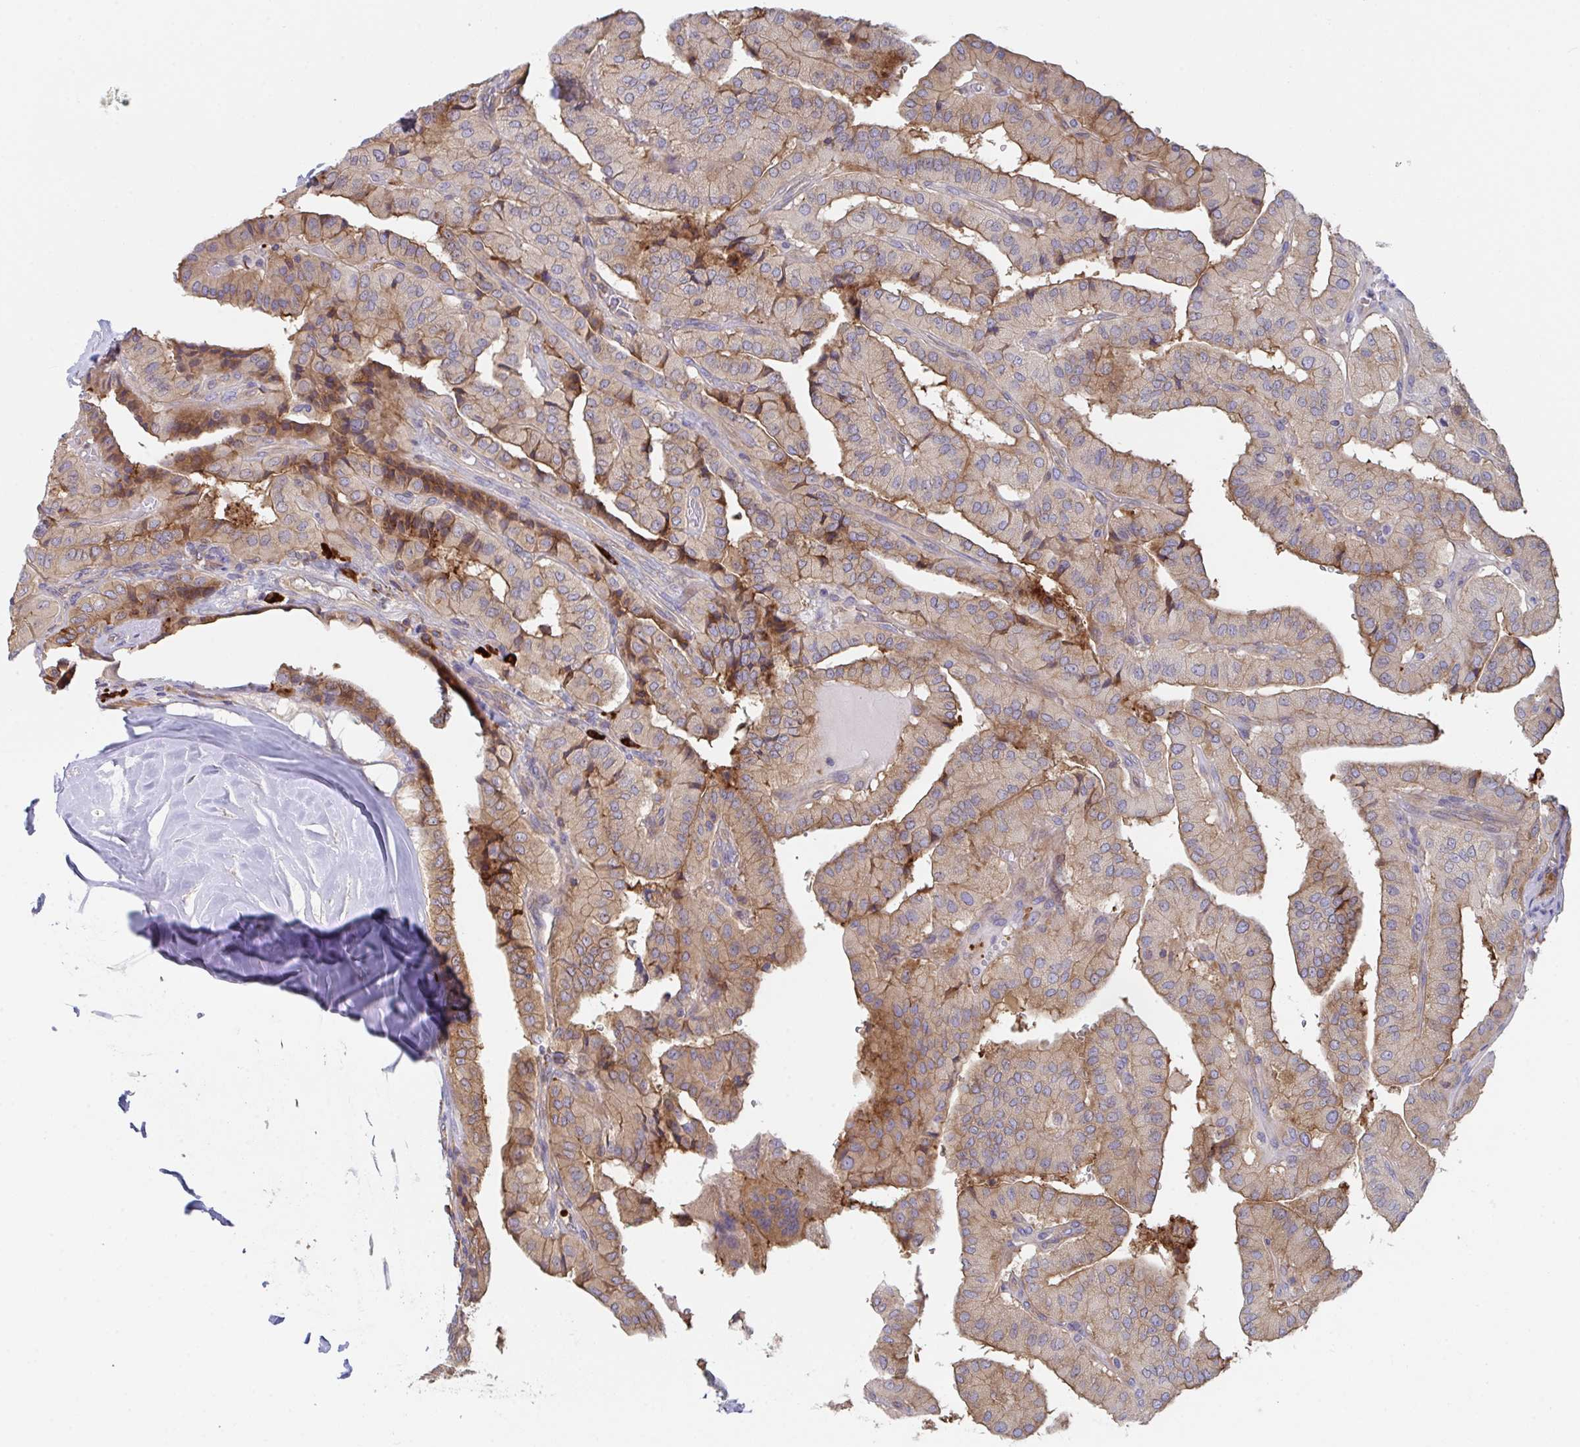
{"staining": {"intensity": "moderate", "quantity": "25%-75%", "location": "cytoplasmic/membranous"}, "tissue": "thyroid cancer", "cell_type": "Tumor cells", "image_type": "cancer", "snomed": [{"axis": "morphology", "description": "Normal tissue, NOS"}, {"axis": "morphology", "description": "Papillary adenocarcinoma, NOS"}, {"axis": "topography", "description": "Thyroid gland"}], "caption": "Tumor cells display moderate cytoplasmic/membranous positivity in about 25%-75% of cells in thyroid papillary adenocarcinoma.", "gene": "YARS2", "patient": {"sex": "female", "age": 59}}